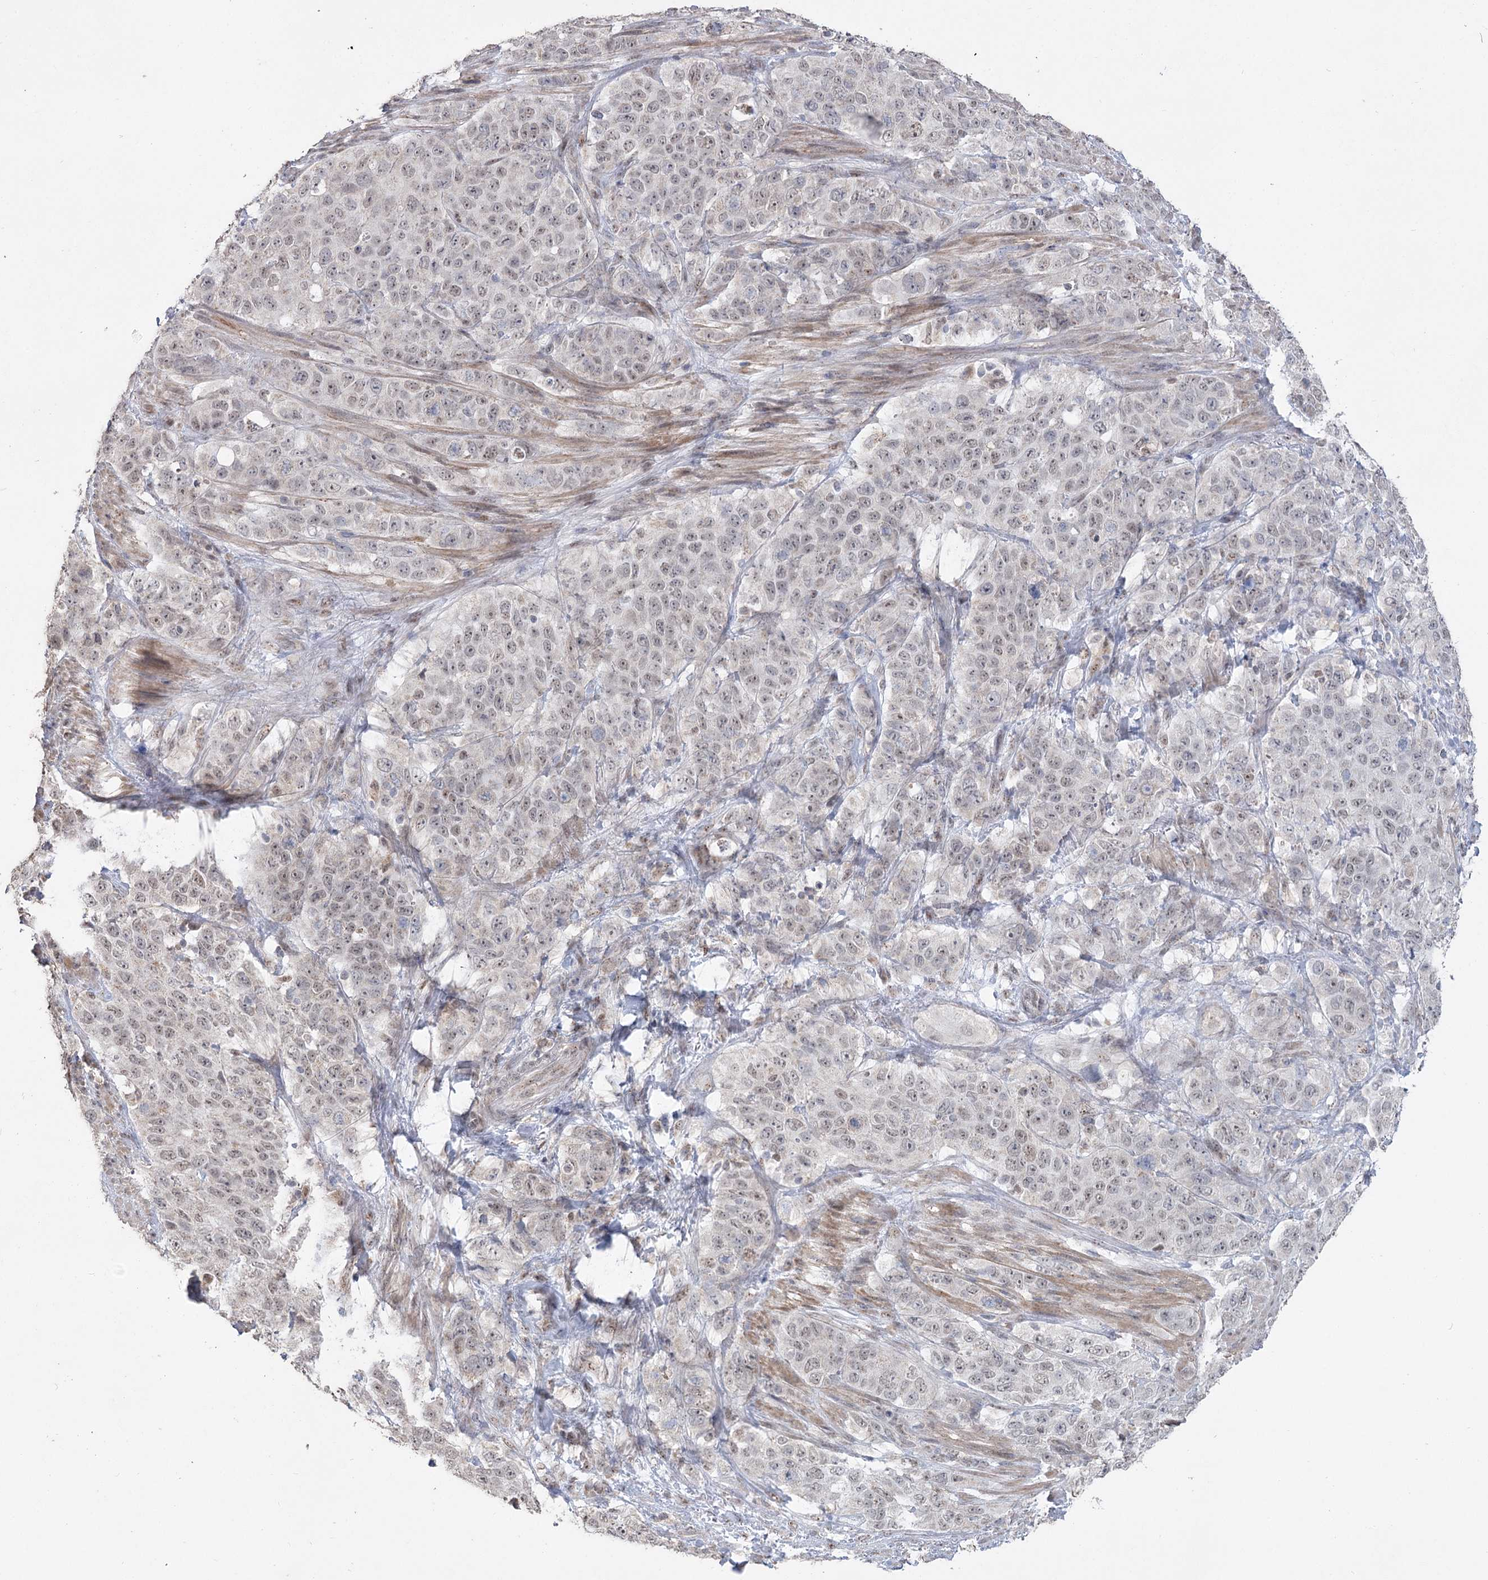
{"staining": {"intensity": "weak", "quantity": "<25%", "location": "nuclear"}, "tissue": "stomach cancer", "cell_type": "Tumor cells", "image_type": "cancer", "snomed": [{"axis": "morphology", "description": "Adenocarcinoma, NOS"}, {"axis": "topography", "description": "Stomach"}], "caption": "Immunohistochemical staining of stomach cancer (adenocarcinoma) demonstrates no significant positivity in tumor cells.", "gene": "RUFY4", "patient": {"sex": "male", "age": 48}}